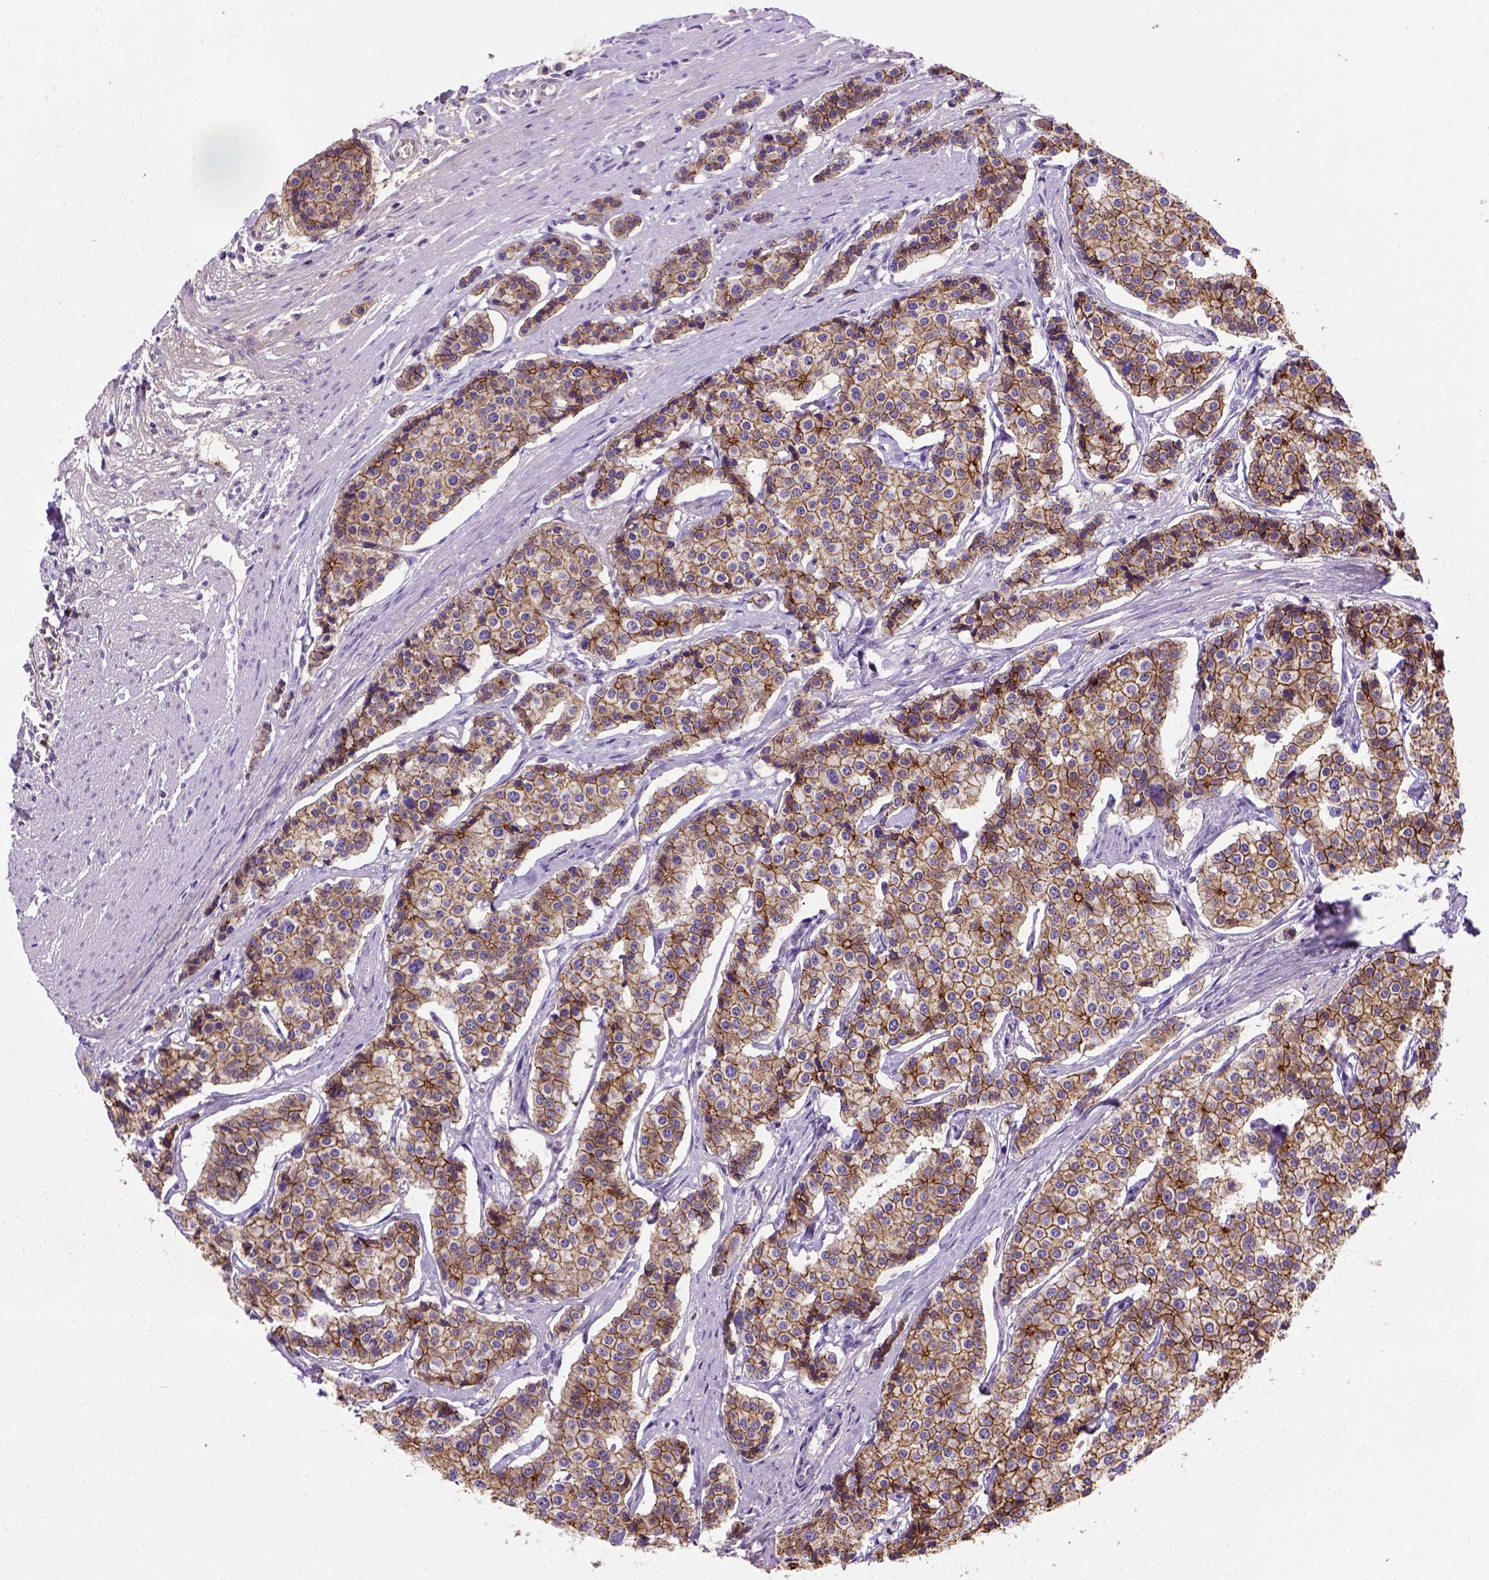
{"staining": {"intensity": "strong", "quantity": ">75%", "location": "cytoplasmic/membranous"}, "tissue": "carcinoid", "cell_type": "Tumor cells", "image_type": "cancer", "snomed": [{"axis": "morphology", "description": "Carcinoid, malignant, NOS"}, {"axis": "topography", "description": "Small intestine"}], "caption": "Carcinoid stained with a brown dye reveals strong cytoplasmic/membranous positive expression in about >75% of tumor cells.", "gene": "CDH1", "patient": {"sex": "female", "age": 65}}